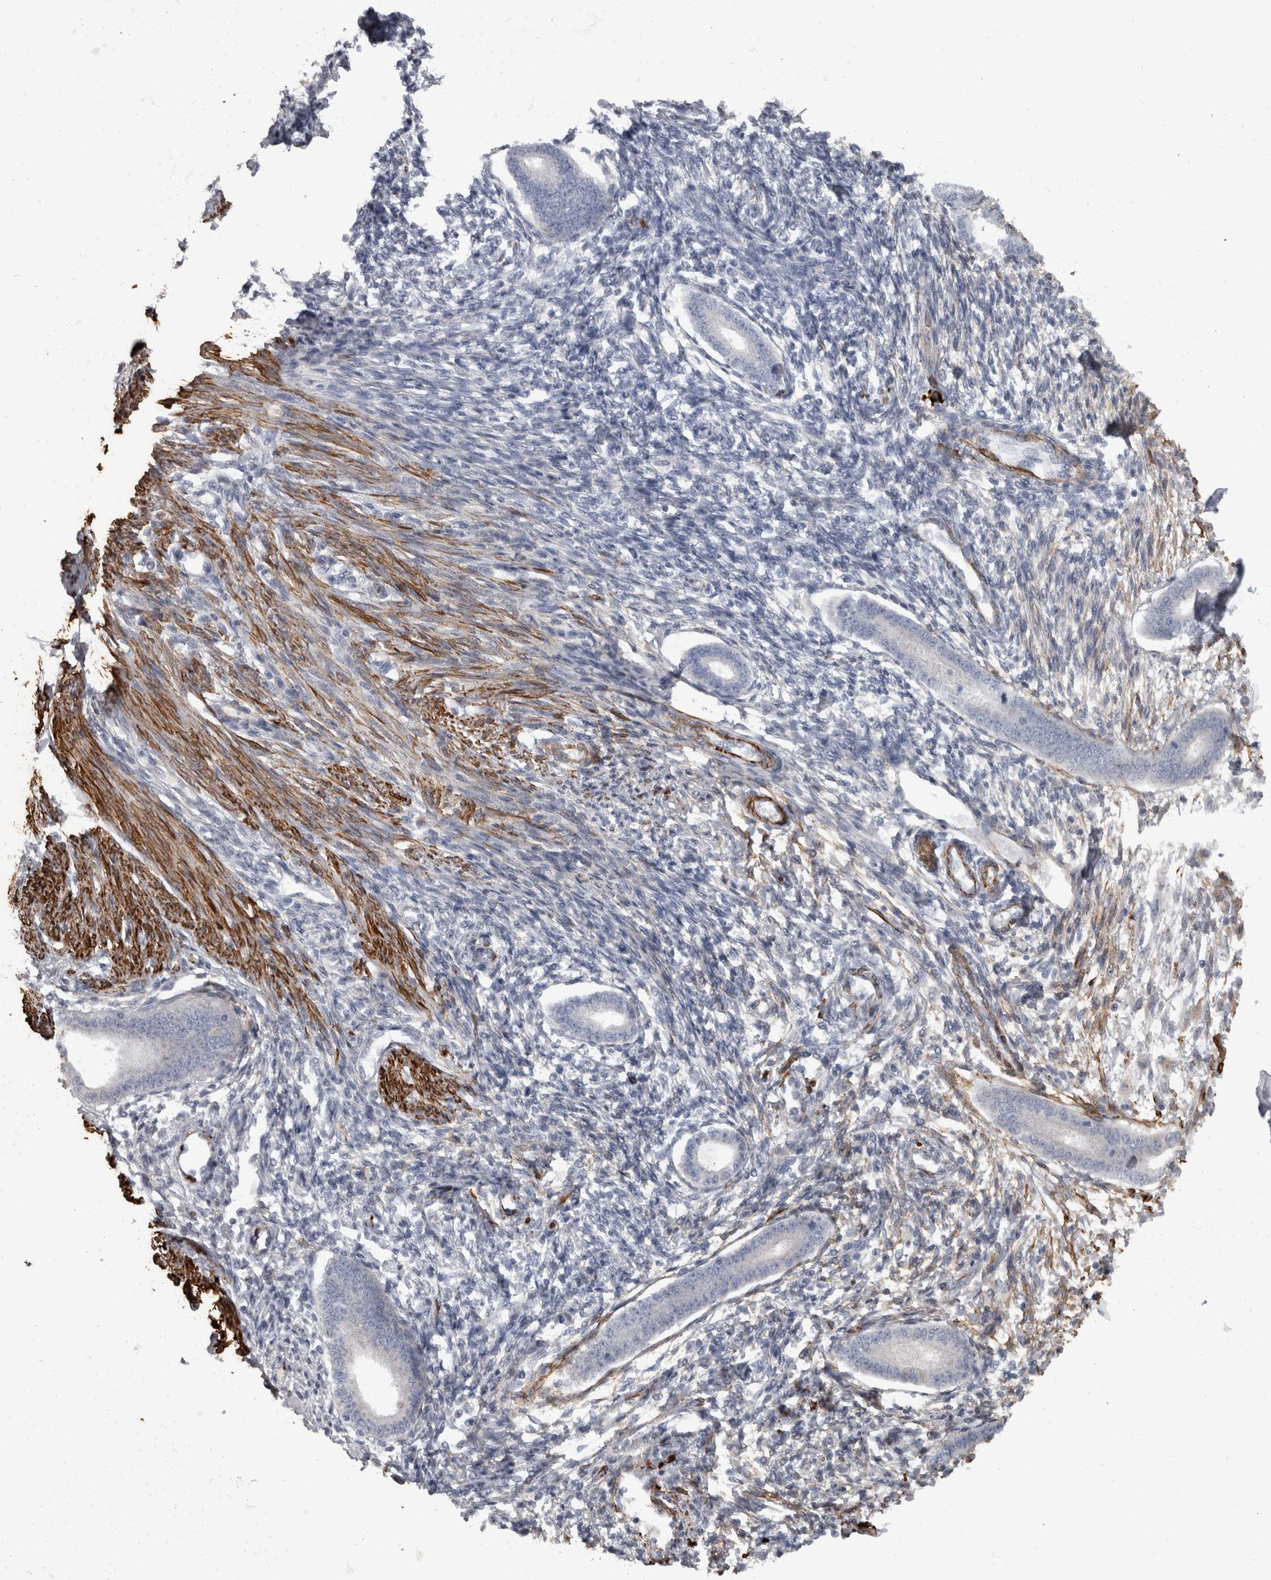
{"staining": {"intensity": "negative", "quantity": "none", "location": "none"}, "tissue": "endometrium", "cell_type": "Cells in endometrial stroma", "image_type": "normal", "snomed": [{"axis": "morphology", "description": "Normal tissue, NOS"}, {"axis": "topography", "description": "Endometrium"}], "caption": "Immunohistochemistry (IHC) histopathology image of normal endometrium: endometrium stained with DAB (3,3'-diaminobenzidine) shows no significant protein positivity in cells in endometrial stroma.", "gene": "MASTL", "patient": {"sex": "female", "age": 56}}